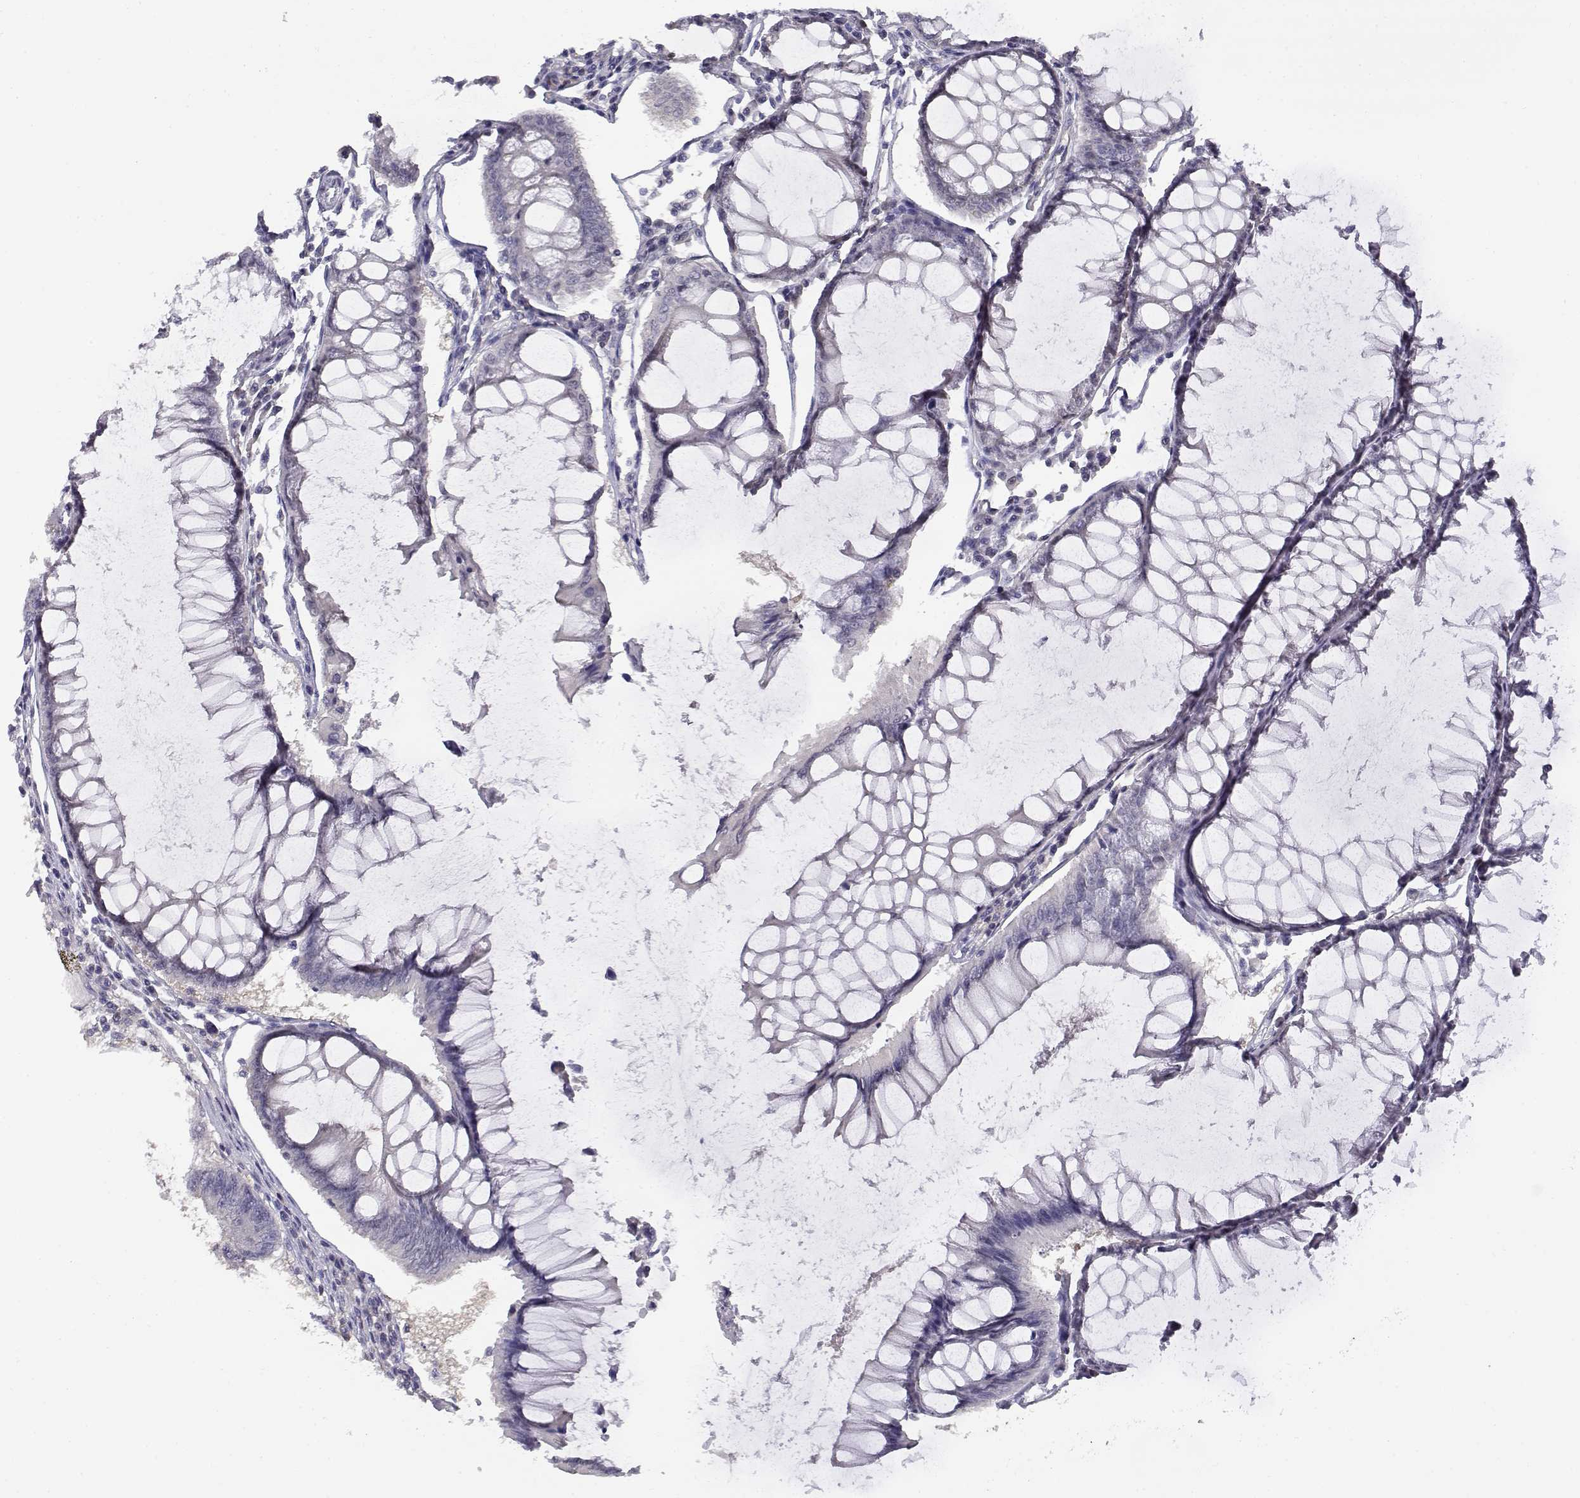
{"staining": {"intensity": "negative", "quantity": "none", "location": "none"}, "tissue": "colorectal cancer", "cell_type": "Tumor cells", "image_type": "cancer", "snomed": [{"axis": "morphology", "description": "Adenocarcinoma, NOS"}, {"axis": "topography", "description": "Colon"}], "caption": "DAB (3,3'-diaminobenzidine) immunohistochemical staining of human colorectal adenocarcinoma reveals no significant staining in tumor cells.", "gene": "ADA", "patient": {"sex": "female", "age": 65}}